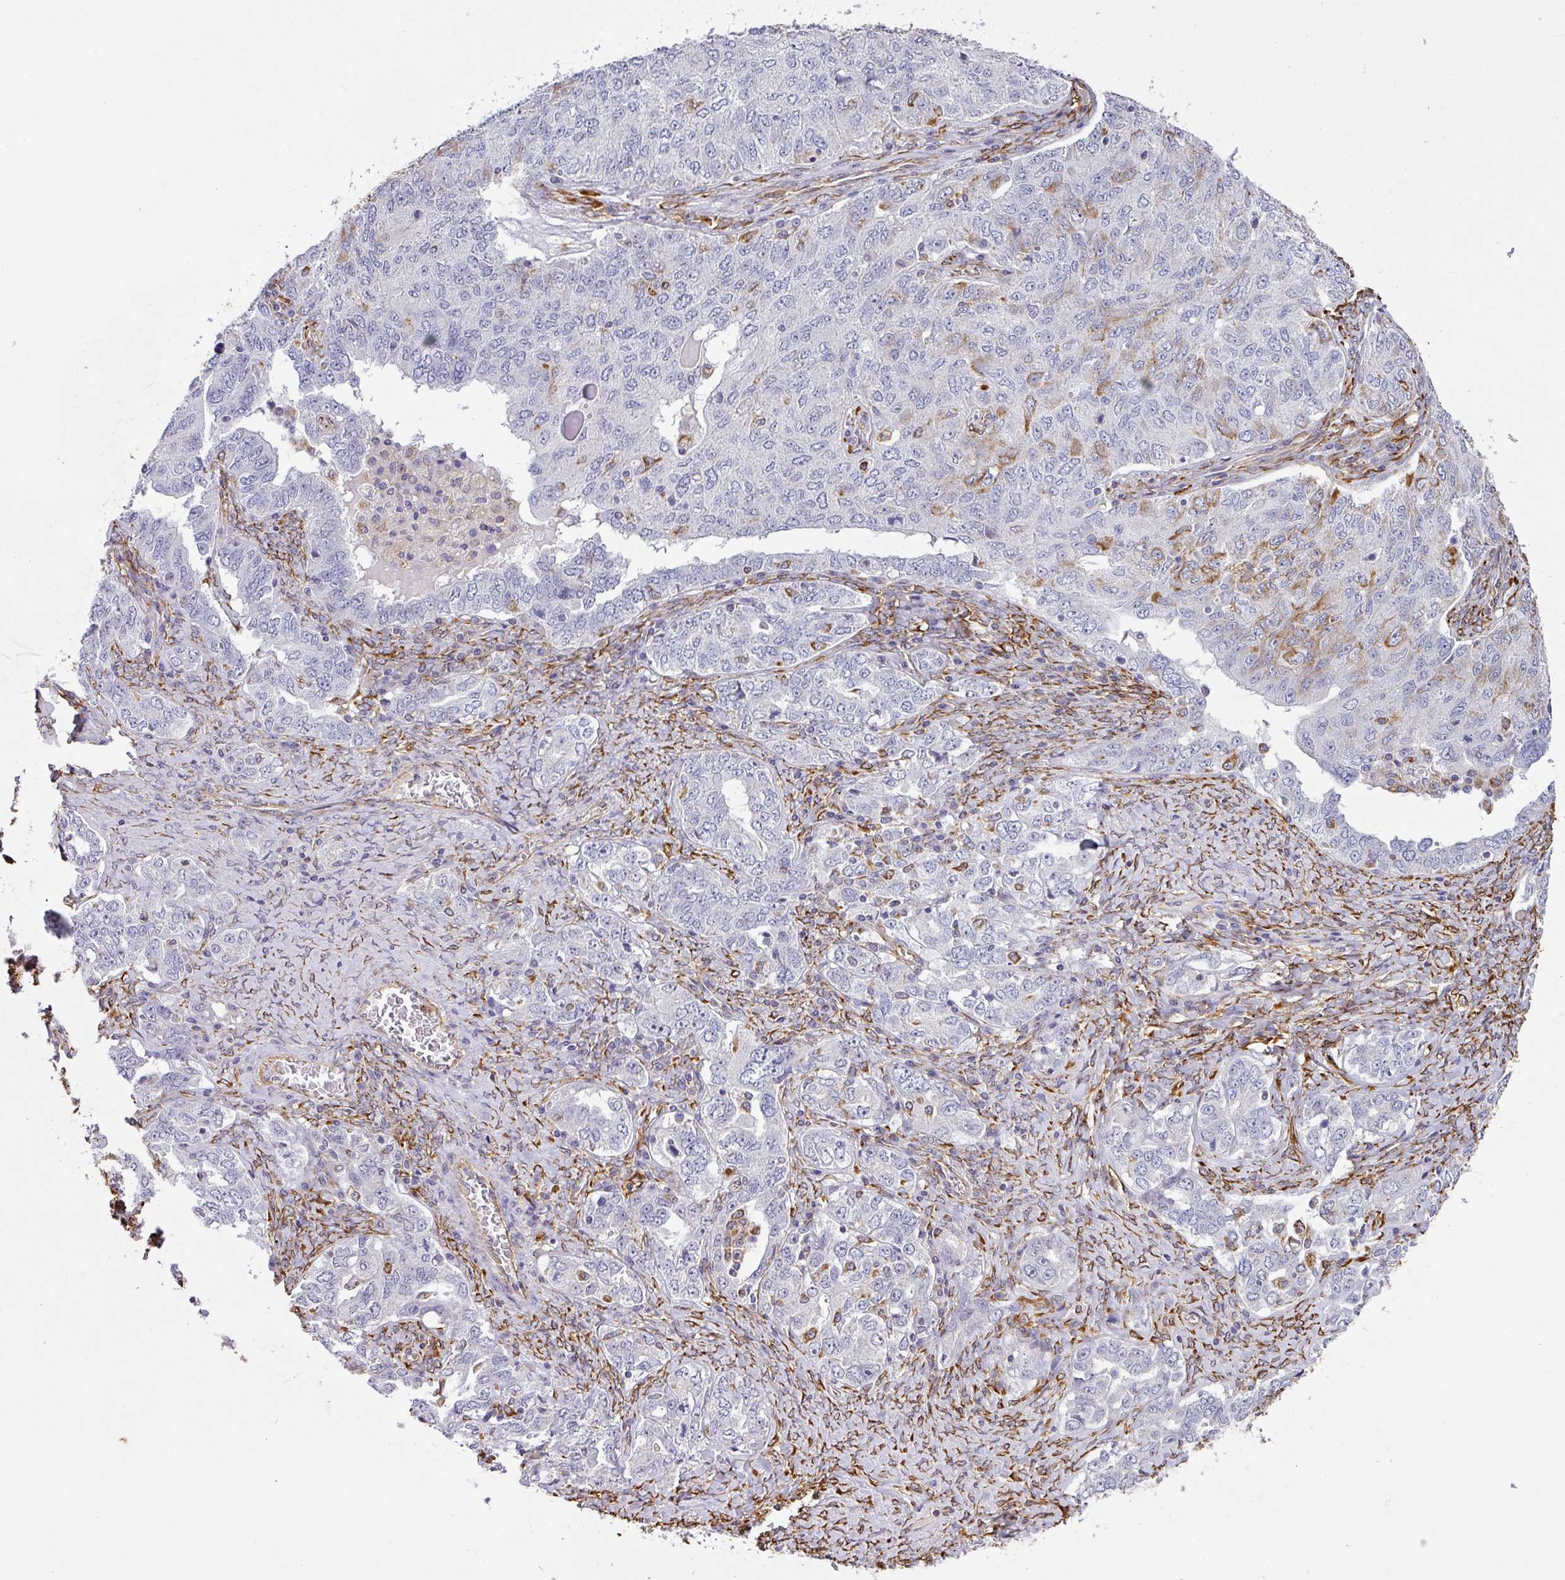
{"staining": {"intensity": "moderate", "quantity": "<25%", "location": "cytoplasmic/membranous"}, "tissue": "ovarian cancer", "cell_type": "Tumor cells", "image_type": "cancer", "snomed": [{"axis": "morphology", "description": "Carcinoma, endometroid"}, {"axis": "topography", "description": "Ovary"}], "caption": "Immunohistochemical staining of ovarian cancer demonstrates moderate cytoplasmic/membranous protein staining in approximately <25% of tumor cells. (IHC, brightfield microscopy, high magnification).", "gene": "ZNF280C", "patient": {"sex": "female", "age": 62}}